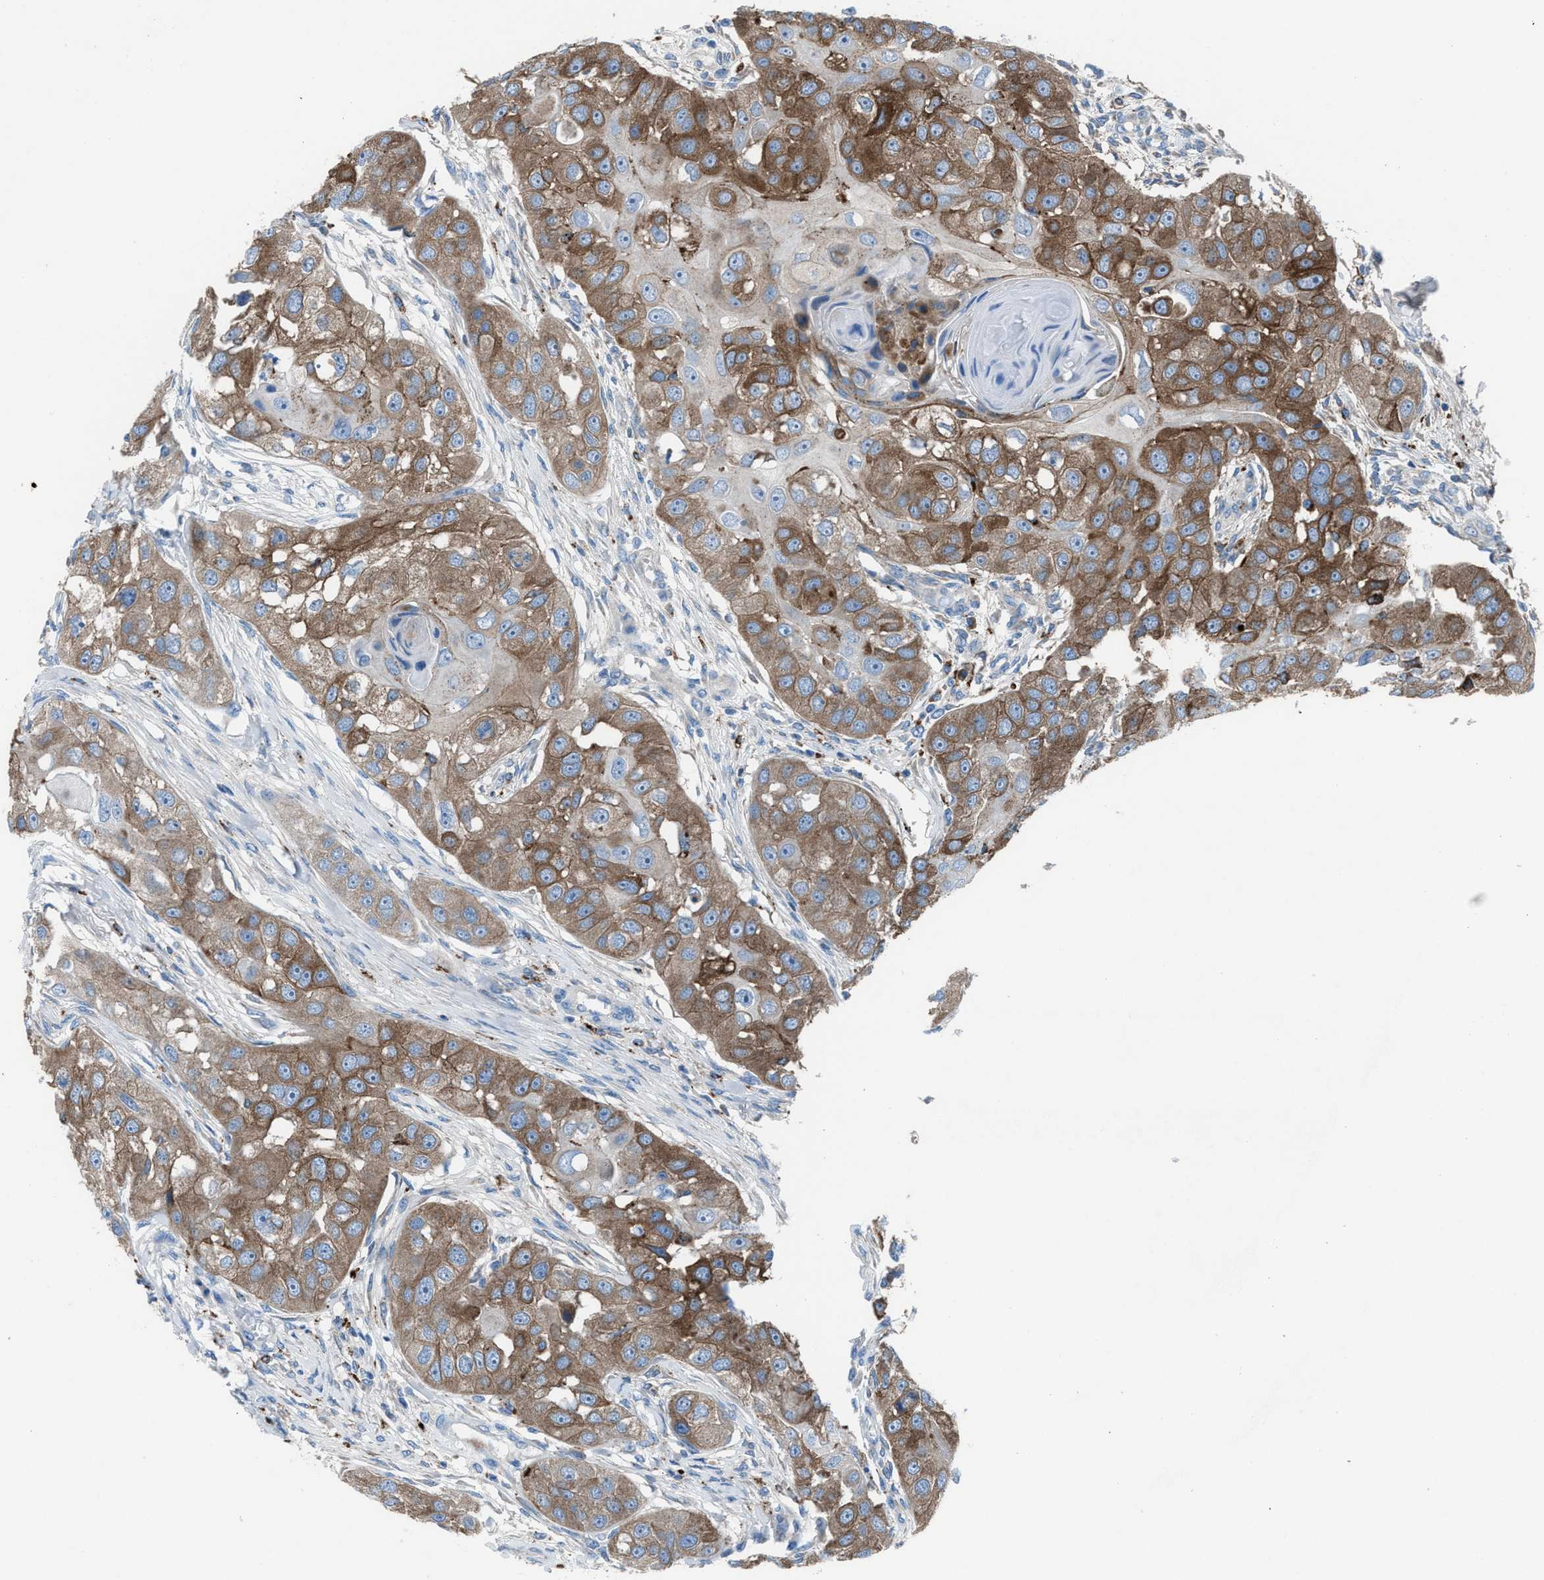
{"staining": {"intensity": "moderate", "quantity": ">75%", "location": "cytoplasmic/membranous"}, "tissue": "head and neck cancer", "cell_type": "Tumor cells", "image_type": "cancer", "snomed": [{"axis": "morphology", "description": "Normal tissue, NOS"}, {"axis": "morphology", "description": "Squamous cell carcinoma, NOS"}, {"axis": "topography", "description": "Skeletal muscle"}, {"axis": "topography", "description": "Head-Neck"}], "caption": "Immunohistochemical staining of head and neck squamous cell carcinoma reveals medium levels of moderate cytoplasmic/membranous staining in approximately >75% of tumor cells.", "gene": "CD1B", "patient": {"sex": "male", "age": 51}}